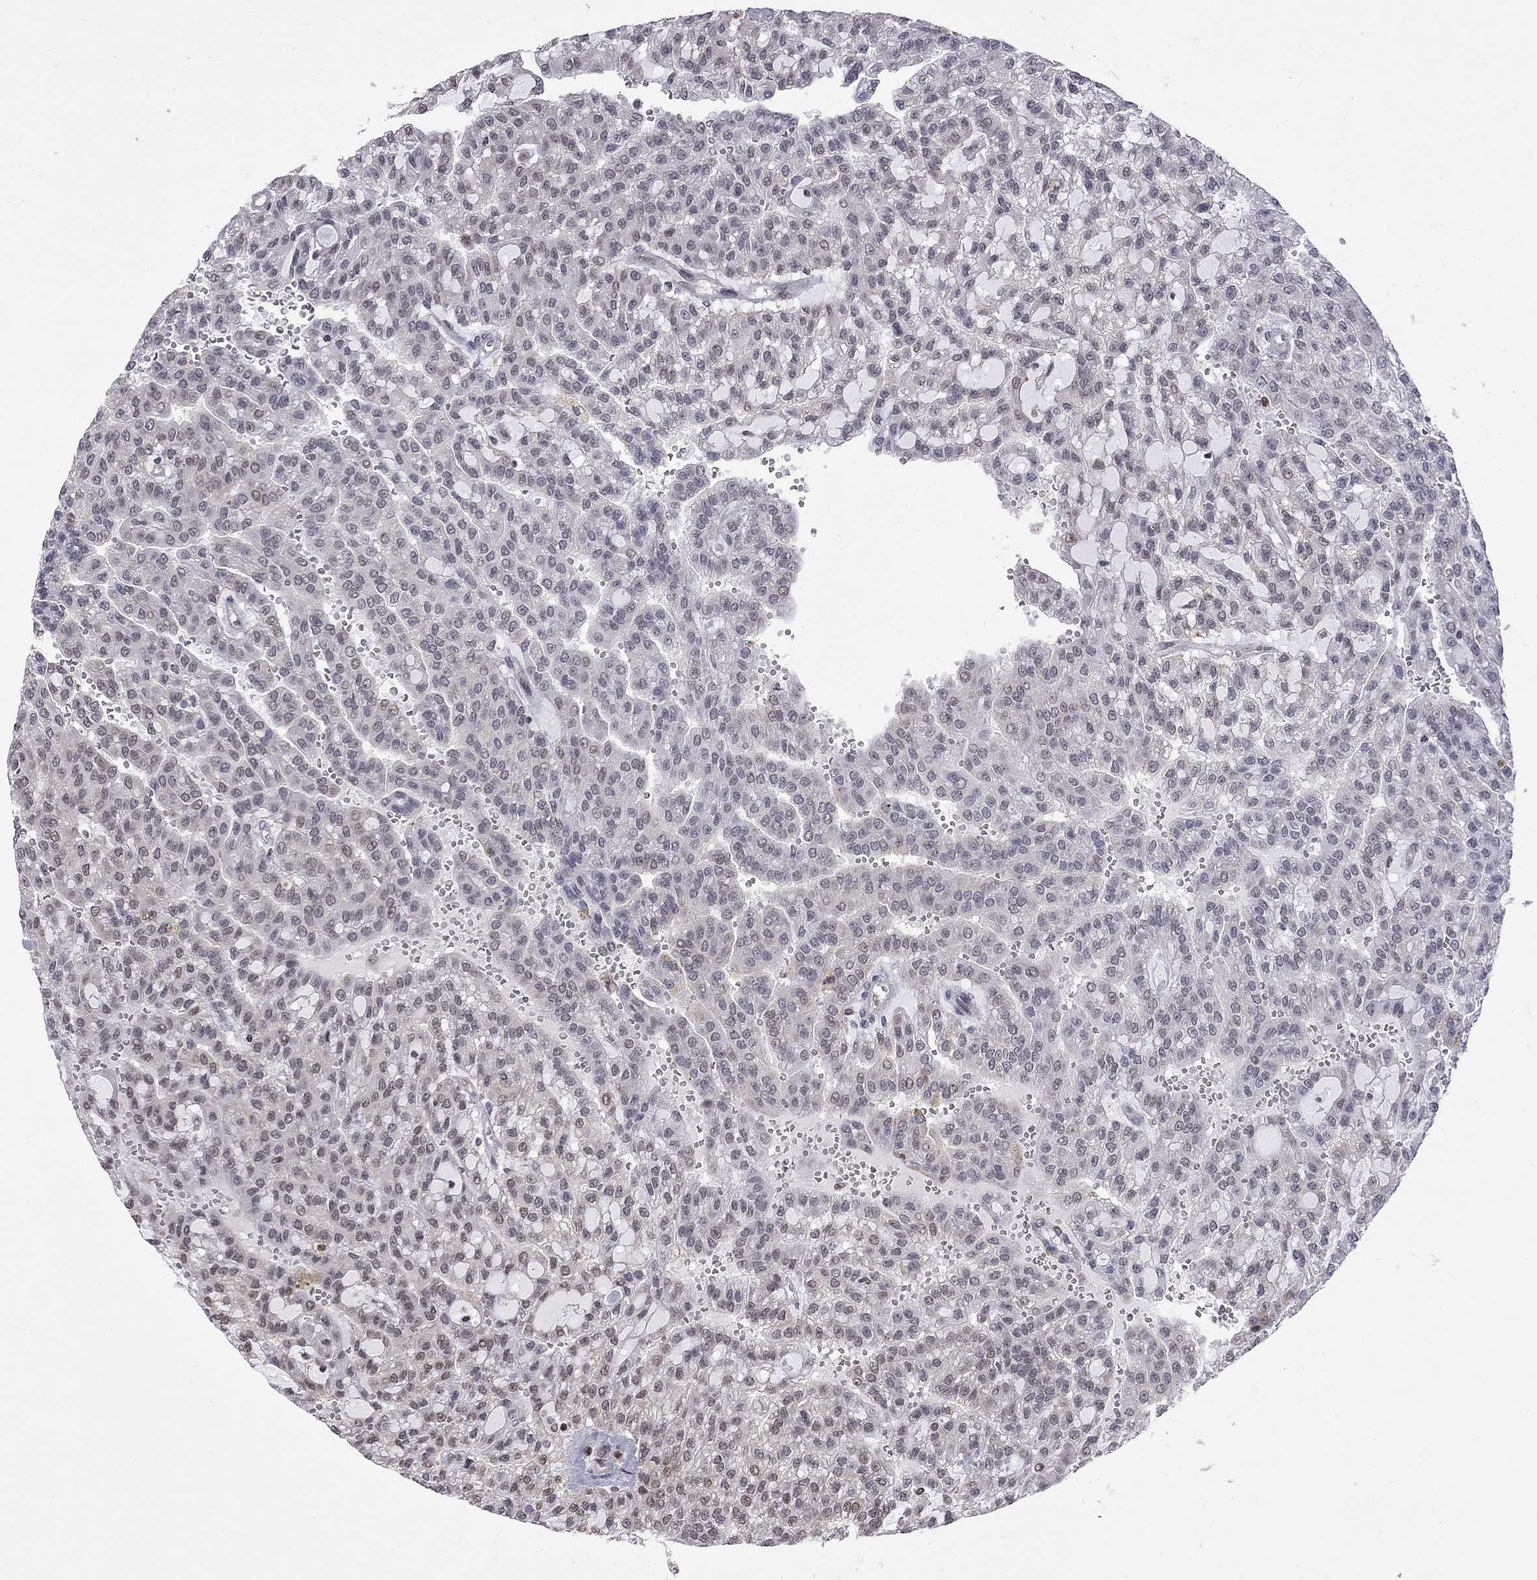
{"staining": {"intensity": "negative", "quantity": "none", "location": "none"}, "tissue": "renal cancer", "cell_type": "Tumor cells", "image_type": "cancer", "snomed": [{"axis": "morphology", "description": "Adenocarcinoma, NOS"}, {"axis": "topography", "description": "Kidney"}], "caption": "Human renal adenocarcinoma stained for a protein using immunohistochemistry (IHC) exhibits no positivity in tumor cells.", "gene": "RFWD3", "patient": {"sex": "male", "age": 63}}